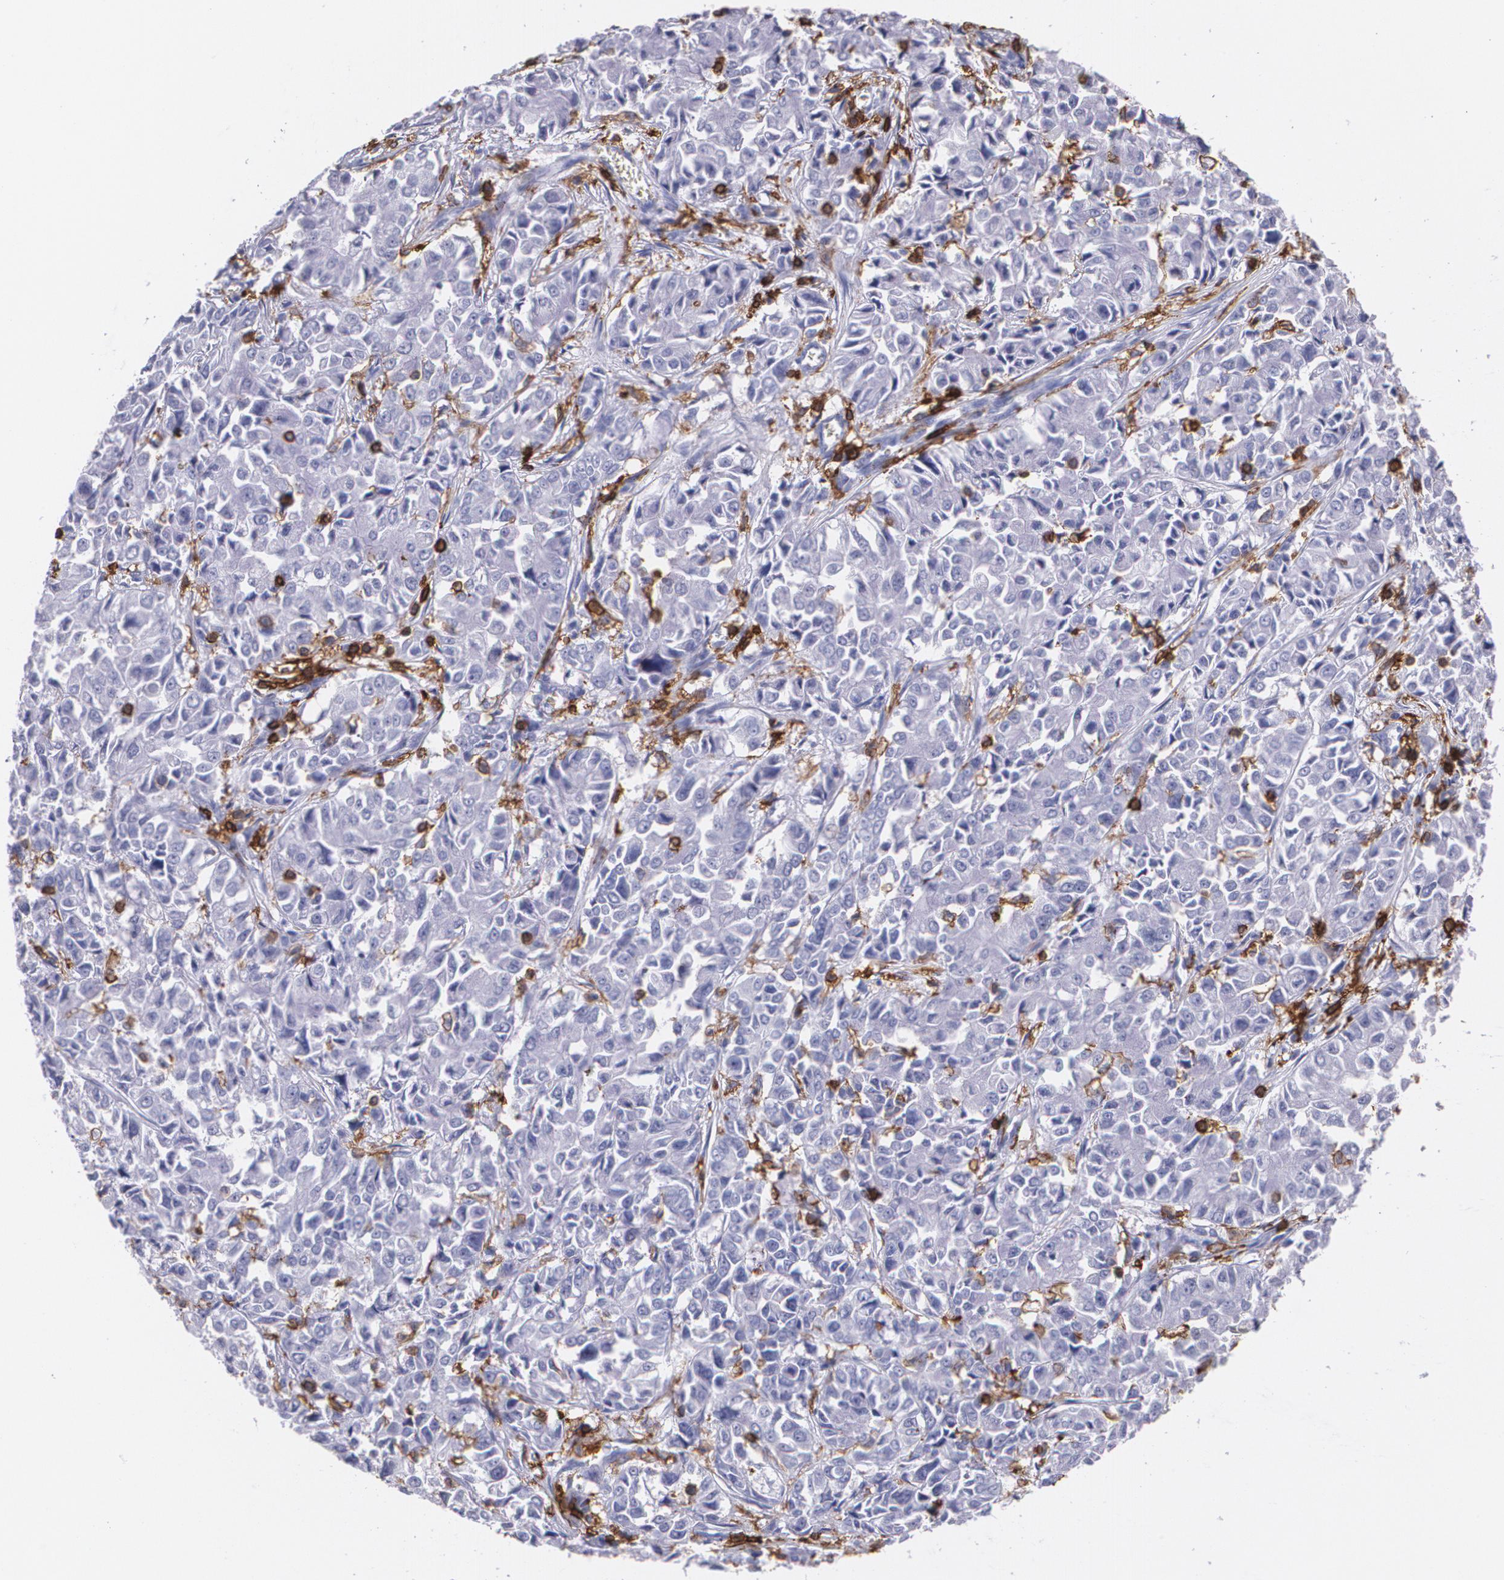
{"staining": {"intensity": "negative", "quantity": "none", "location": "none"}, "tissue": "pancreatic cancer", "cell_type": "Tumor cells", "image_type": "cancer", "snomed": [{"axis": "morphology", "description": "Adenocarcinoma, NOS"}, {"axis": "topography", "description": "Pancreas"}], "caption": "This micrograph is of pancreatic cancer (adenocarcinoma) stained with IHC to label a protein in brown with the nuclei are counter-stained blue. There is no expression in tumor cells. Nuclei are stained in blue.", "gene": "PTPRC", "patient": {"sex": "female", "age": 52}}